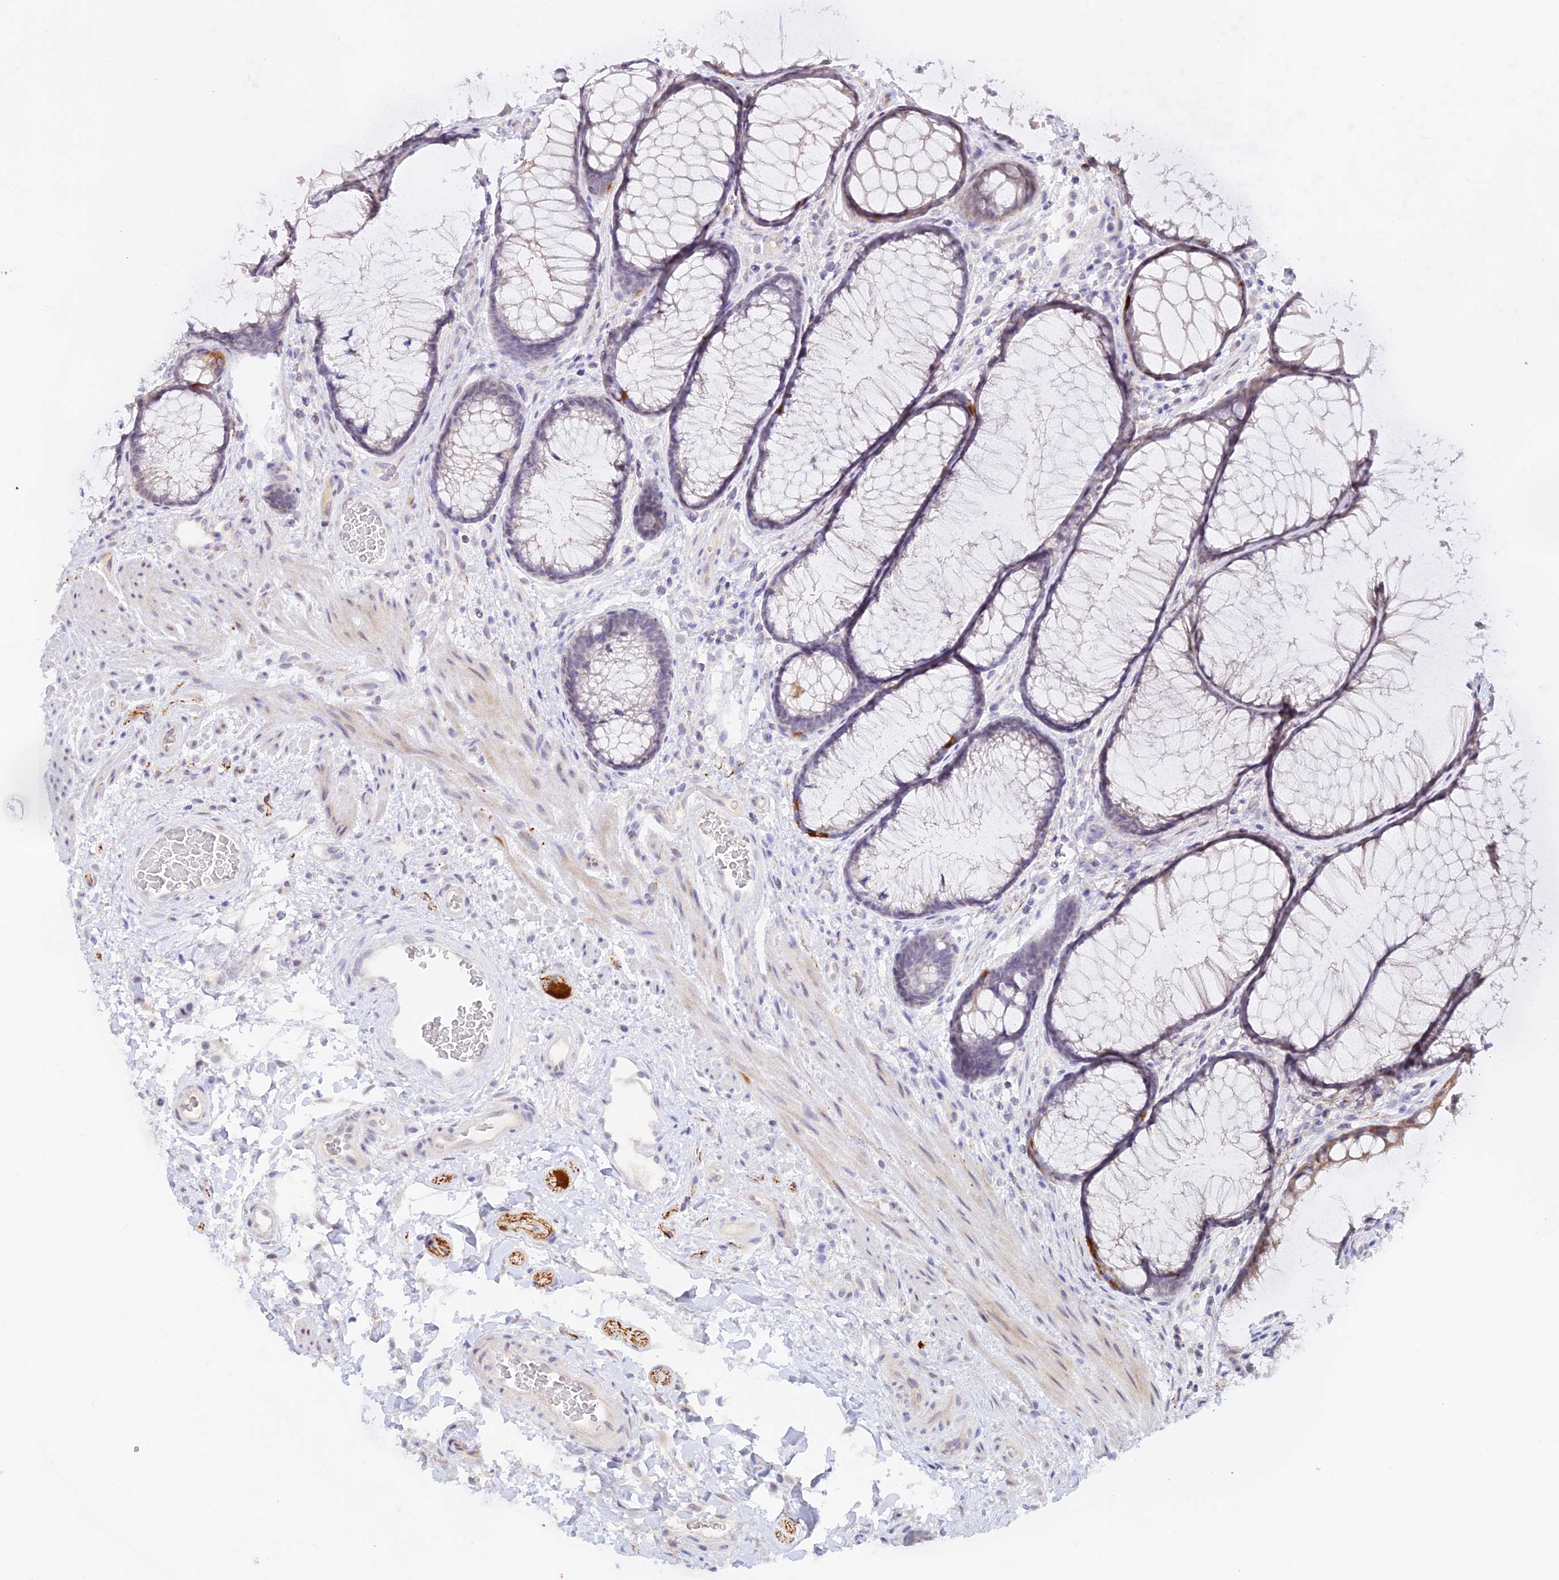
{"staining": {"intensity": "negative", "quantity": "25%-75%", "location": "cytoplasmic/membranous"}, "tissue": "colon", "cell_type": "Endothelial cells", "image_type": "normal", "snomed": [{"axis": "morphology", "description": "Normal tissue, NOS"}, {"axis": "topography", "description": "Colon"}], "caption": "Immunohistochemistry (IHC) image of normal colon stained for a protein (brown), which shows no expression in endothelial cells. Brightfield microscopy of immunohistochemistry stained with DAB (3,3'-diaminobenzidine) (brown) and hematoxylin (blue), captured at high magnification.", "gene": "CAMSAP3", "patient": {"sex": "female", "age": 82}}